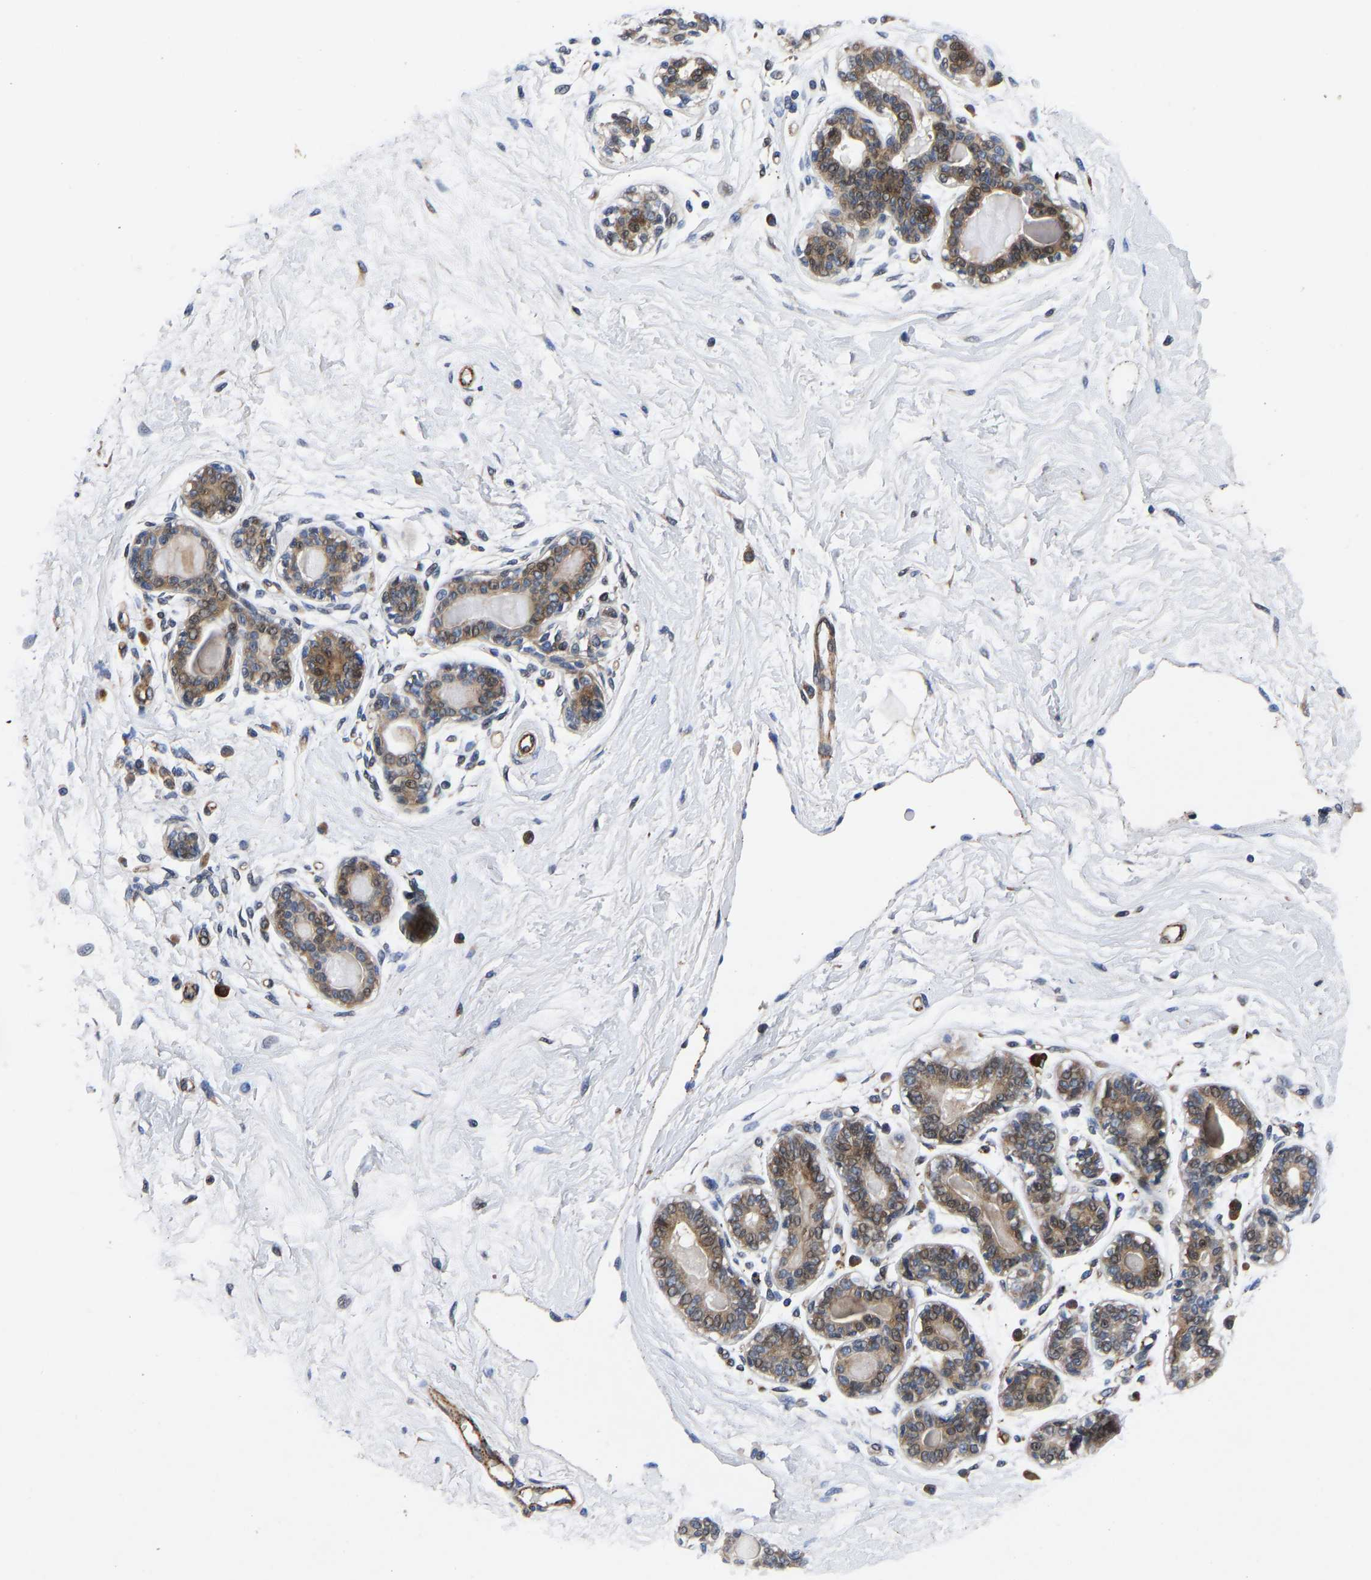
{"staining": {"intensity": "weak", "quantity": ">75%", "location": "cytoplasmic/membranous"}, "tissue": "breast", "cell_type": "Adipocytes", "image_type": "normal", "snomed": [{"axis": "morphology", "description": "Normal tissue, NOS"}, {"axis": "topography", "description": "Breast"}], "caption": "DAB (3,3'-diaminobenzidine) immunohistochemical staining of unremarkable human breast reveals weak cytoplasmic/membranous protein staining in about >75% of adipocytes. (DAB (3,3'-diaminobenzidine) IHC, brown staining for protein, blue staining for nuclei).", "gene": "TMEM38B", "patient": {"sex": "female", "age": 45}}